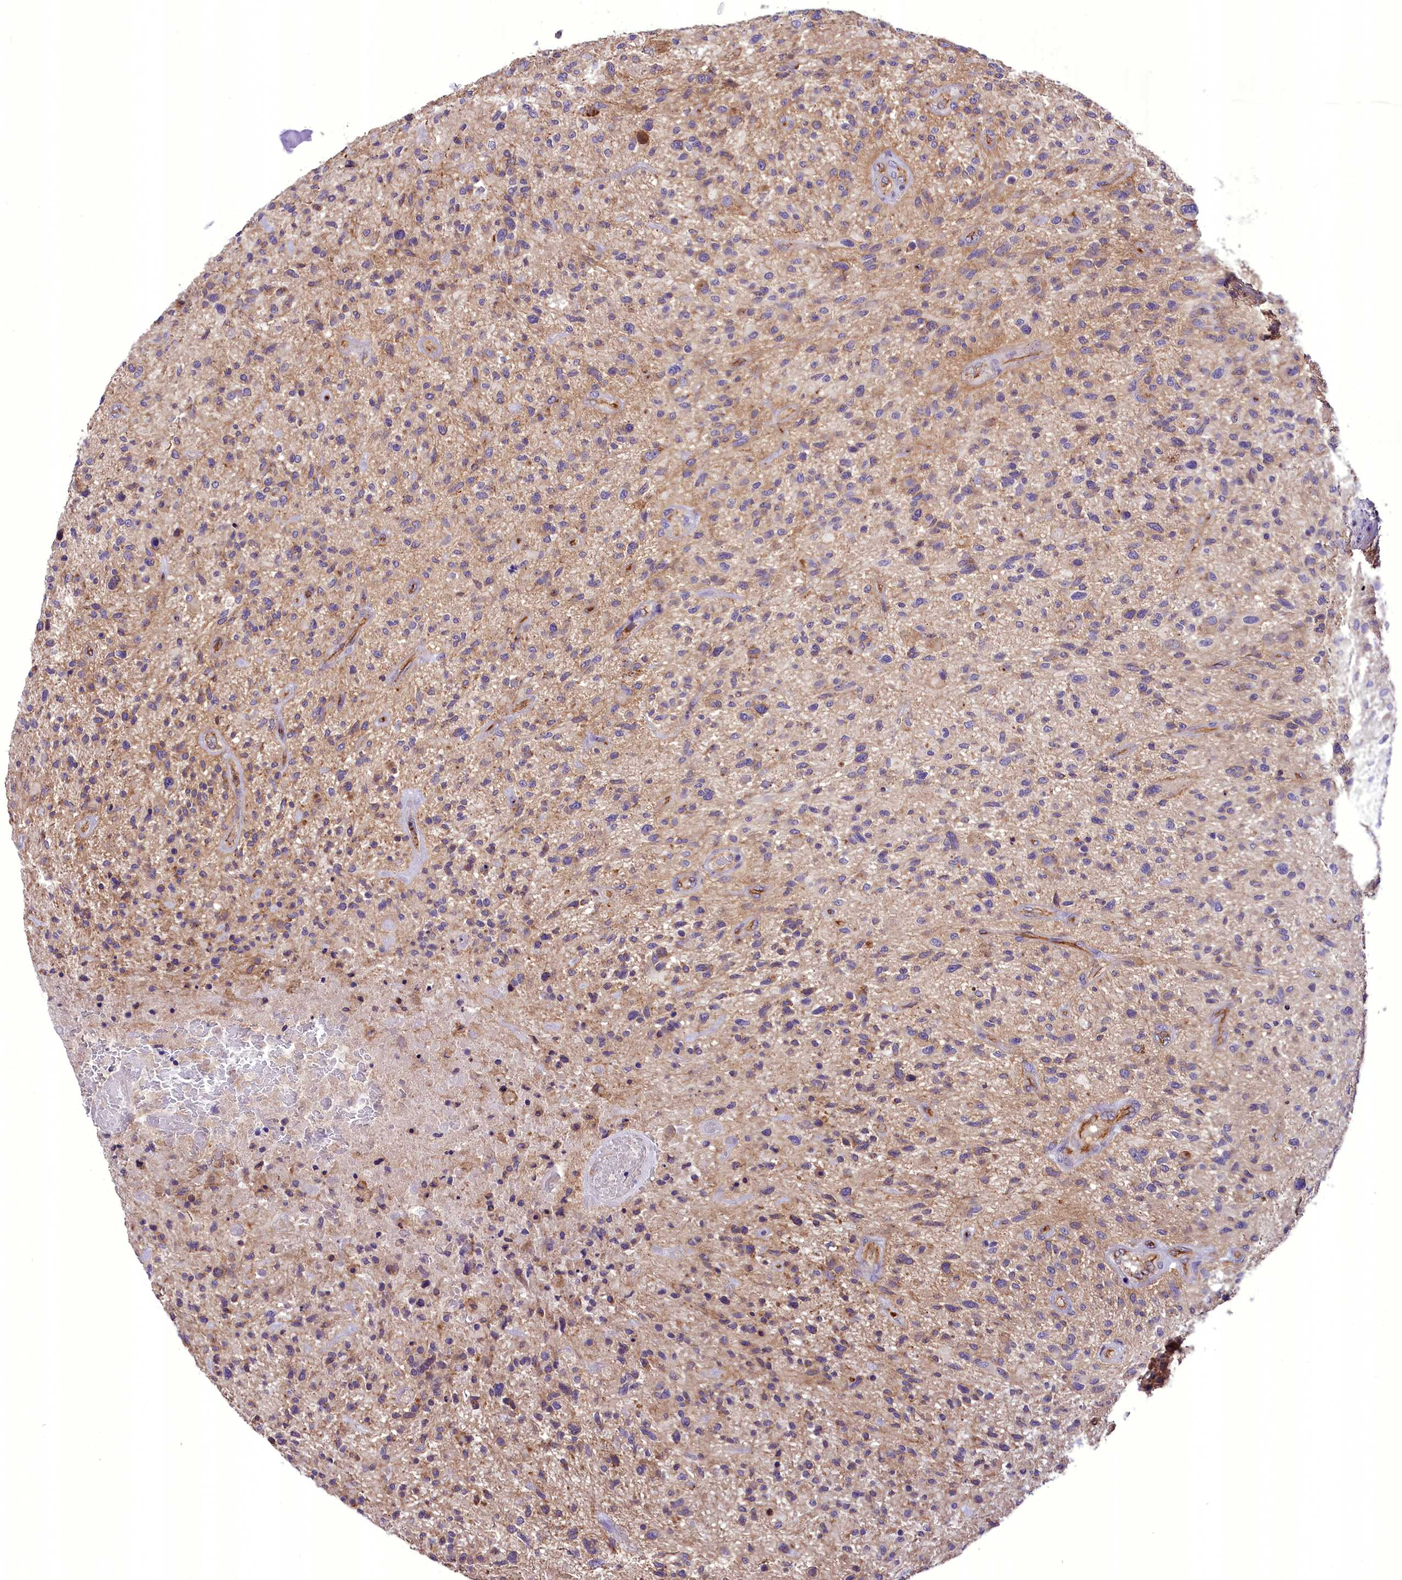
{"staining": {"intensity": "weak", "quantity": "<25%", "location": "cytoplasmic/membranous"}, "tissue": "glioma", "cell_type": "Tumor cells", "image_type": "cancer", "snomed": [{"axis": "morphology", "description": "Glioma, malignant, High grade"}, {"axis": "topography", "description": "Brain"}], "caption": "A photomicrograph of human malignant glioma (high-grade) is negative for staining in tumor cells.", "gene": "DNAJB9", "patient": {"sex": "male", "age": 47}}